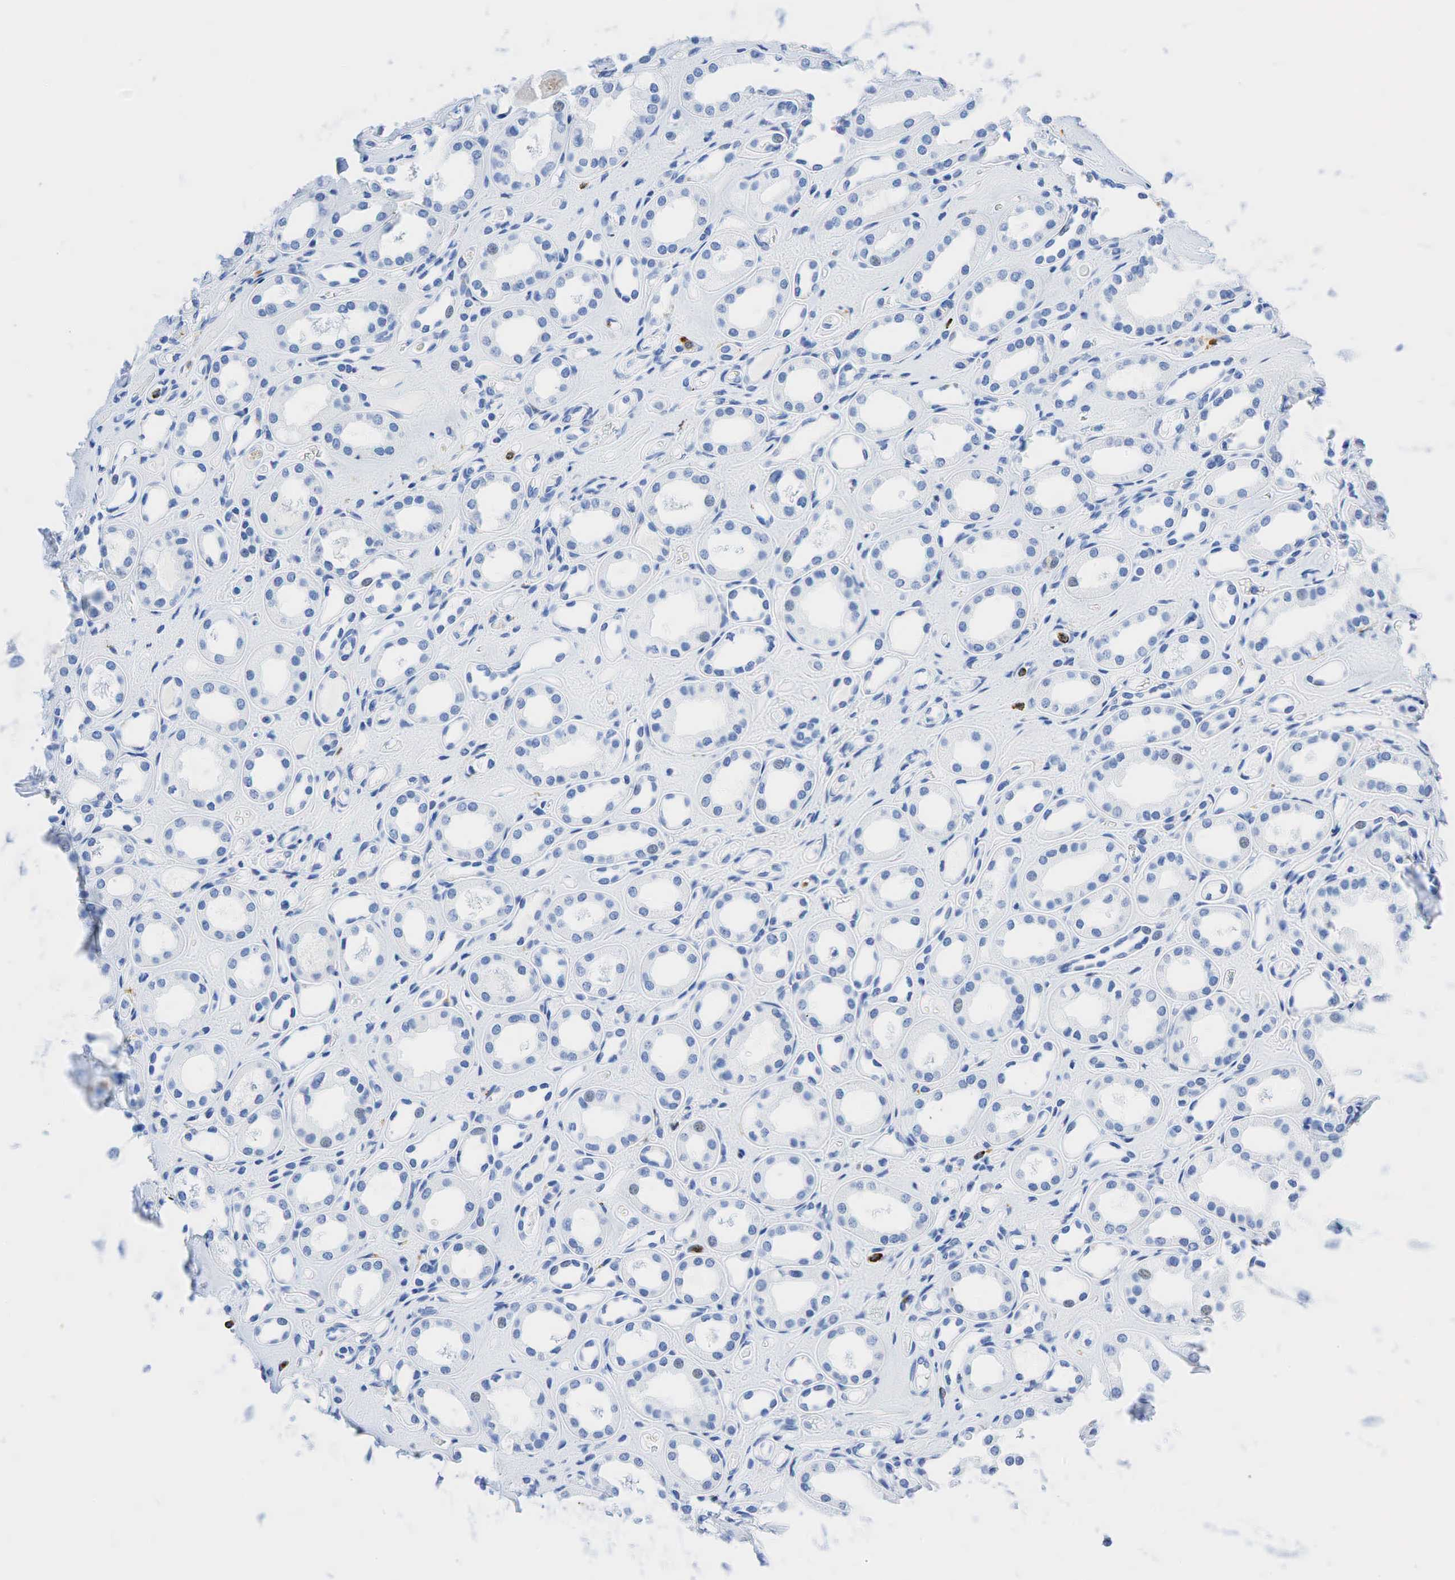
{"staining": {"intensity": "negative", "quantity": "none", "location": "none"}, "tissue": "kidney", "cell_type": "Cells in glomeruli", "image_type": "normal", "snomed": [{"axis": "morphology", "description": "Normal tissue, NOS"}, {"axis": "topography", "description": "Kidney"}], "caption": "Cells in glomeruli show no significant protein expression in benign kidney. Nuclei are stained in blue.", "gene": "CD68", "patient": {"sex": "male", "age": 61}}